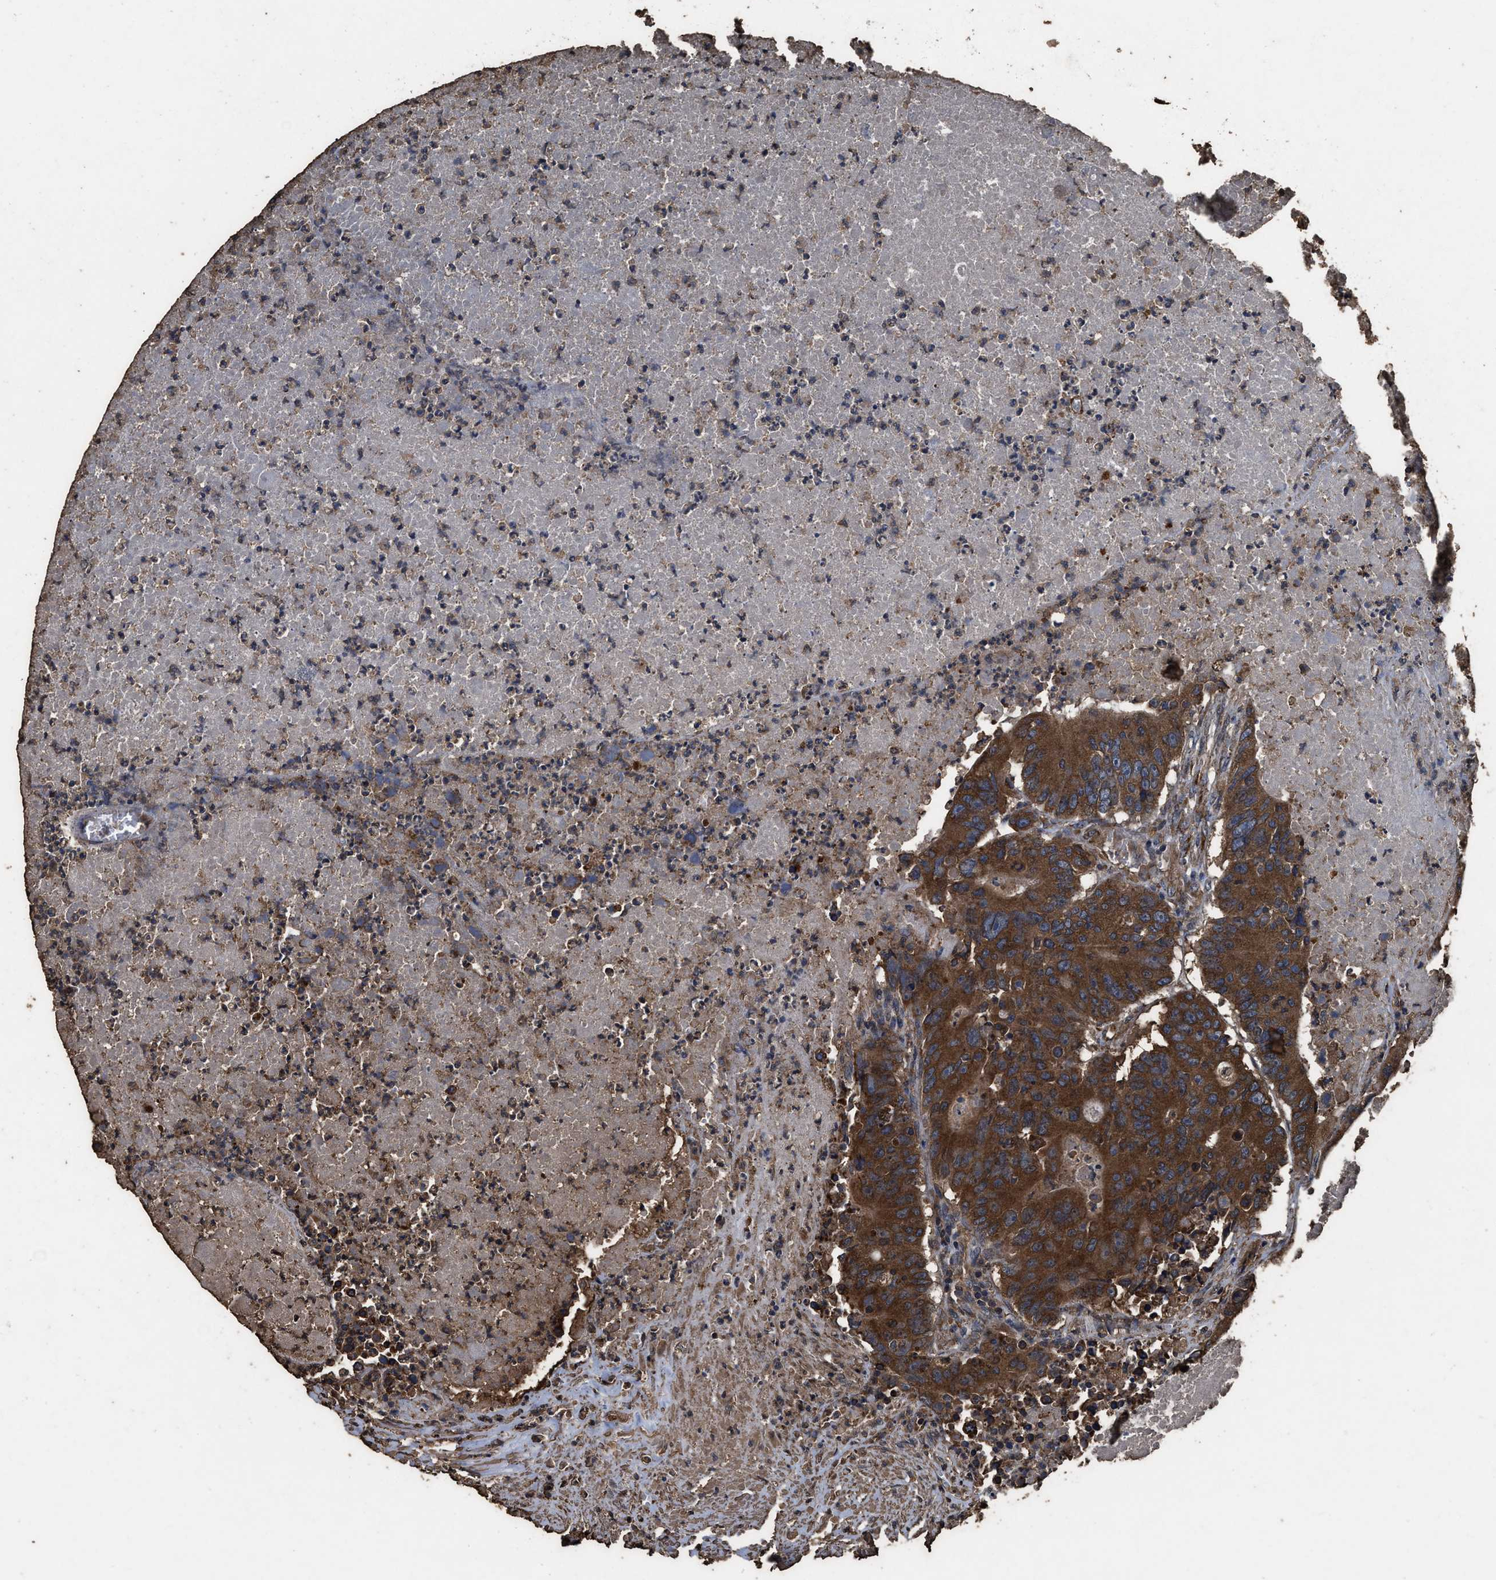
{"staining": {"intensity": "strong", "quantity": ">75%", "location": "cytoplasmic/membranous"}, "tissue": "colorectal cancer", "cell_type": "Tumor cells", "image_type": "cancer", "snomed": [{"axis": "morphology", "description": "Adenocarcinoma, NOS"}, {"axis": "topography", "description": "Colon"}], "caption": "Colorectal adenocarcinoma stained with a brown dye shows strong cytoplasmic/membranous positive positivity in approximately >75% of tumor cells.", "gene": "ZMYND19", "patient": {"sex": "male", "age": 87}}